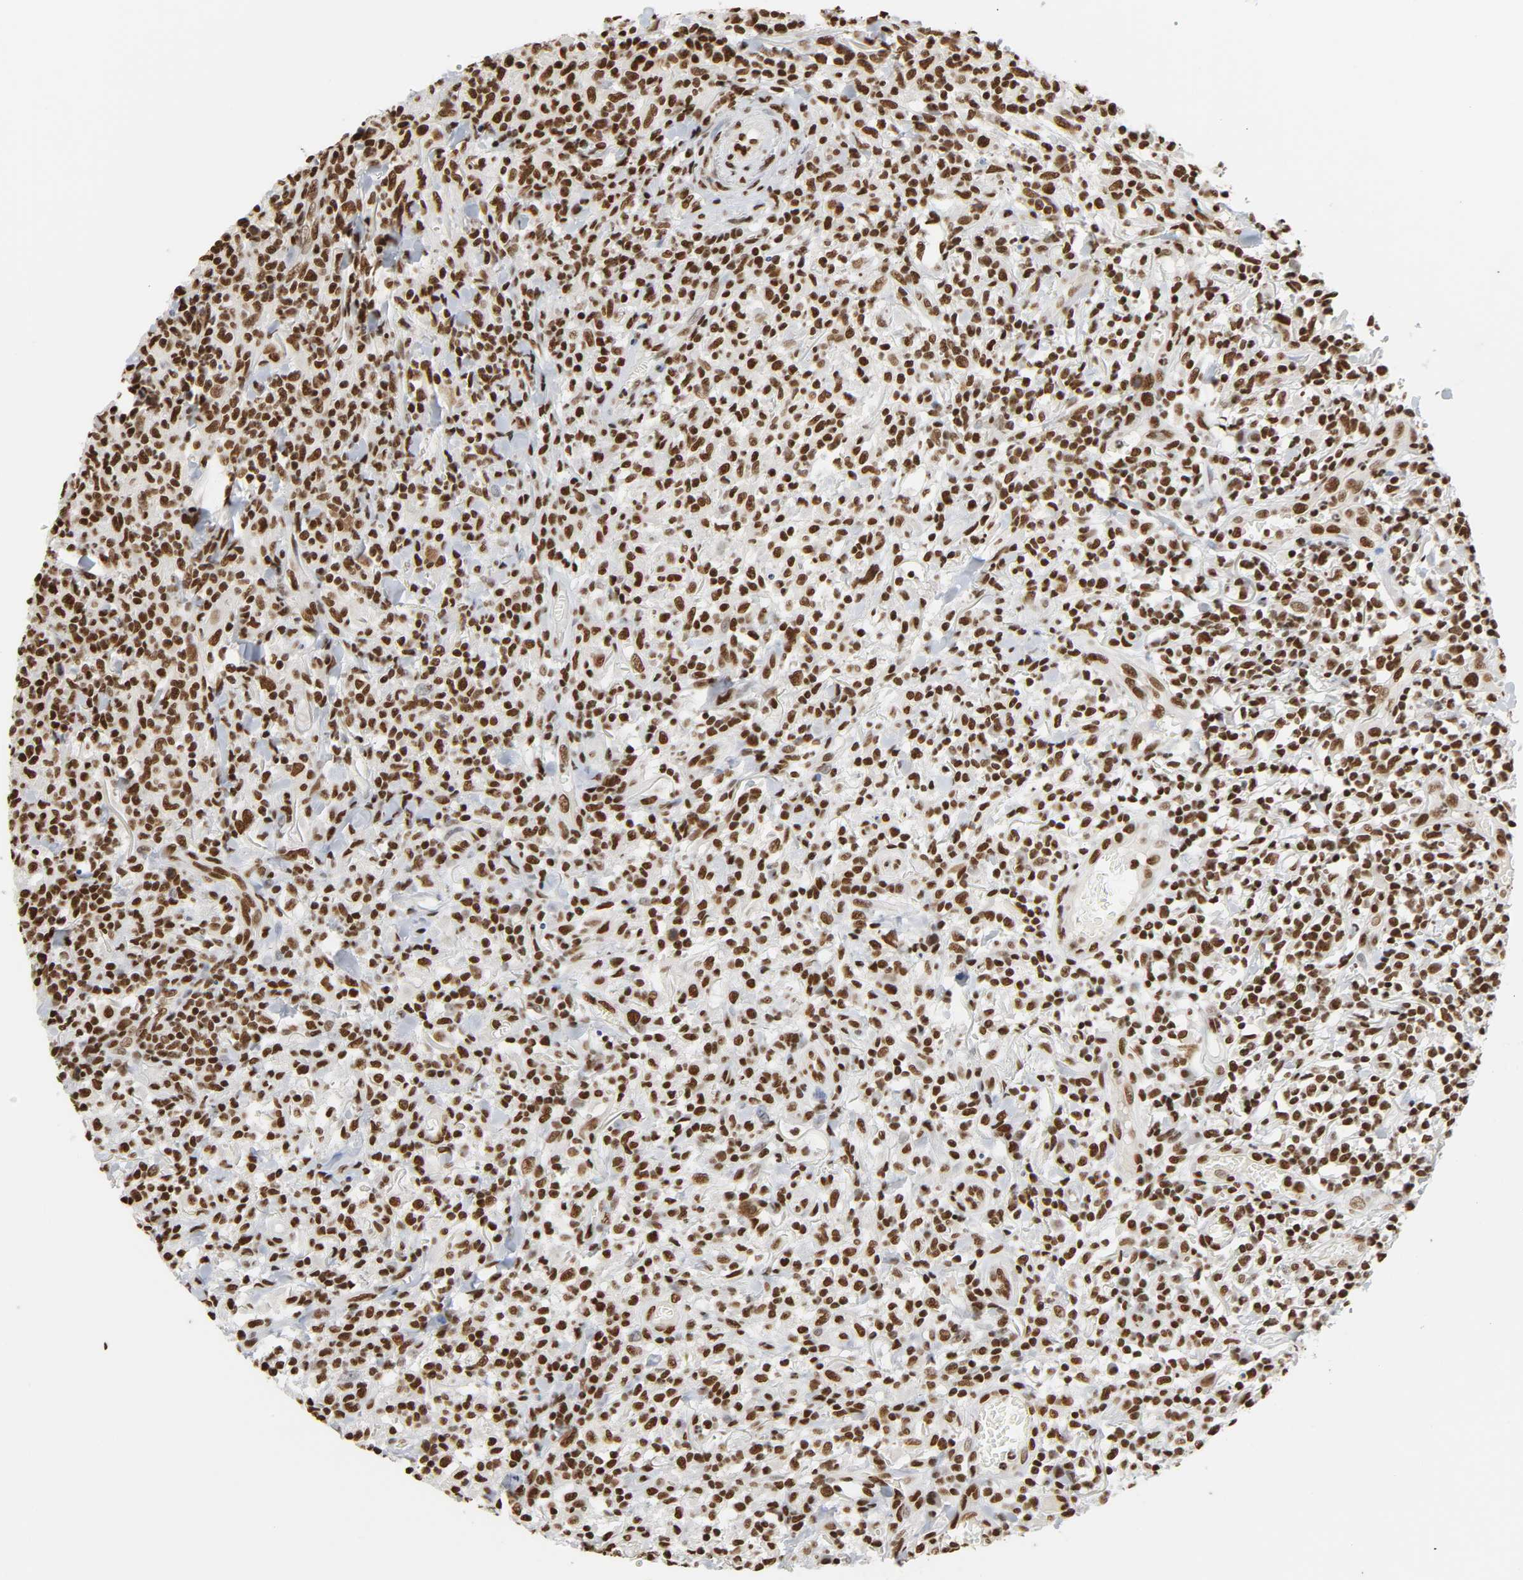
{"staining": {"intensity": "strong", "quantity": ">75%", "location": "nuclear"}, "tissue": "thyroid cancer", "cell_type": "Tumor cells", "image_type": "cancer", "snomed": [{"axis": "morphology", "description": "Carcinoma, NOS"}, {"axis": "topography", "description": "Thyroid gland"}], "caption": "Tumor cells display strong nuclear staining in about >75% of cells in thyroid carcinoma.", "gene": "HNRNPC", "patient": {"sex": "female", "age": 77}}